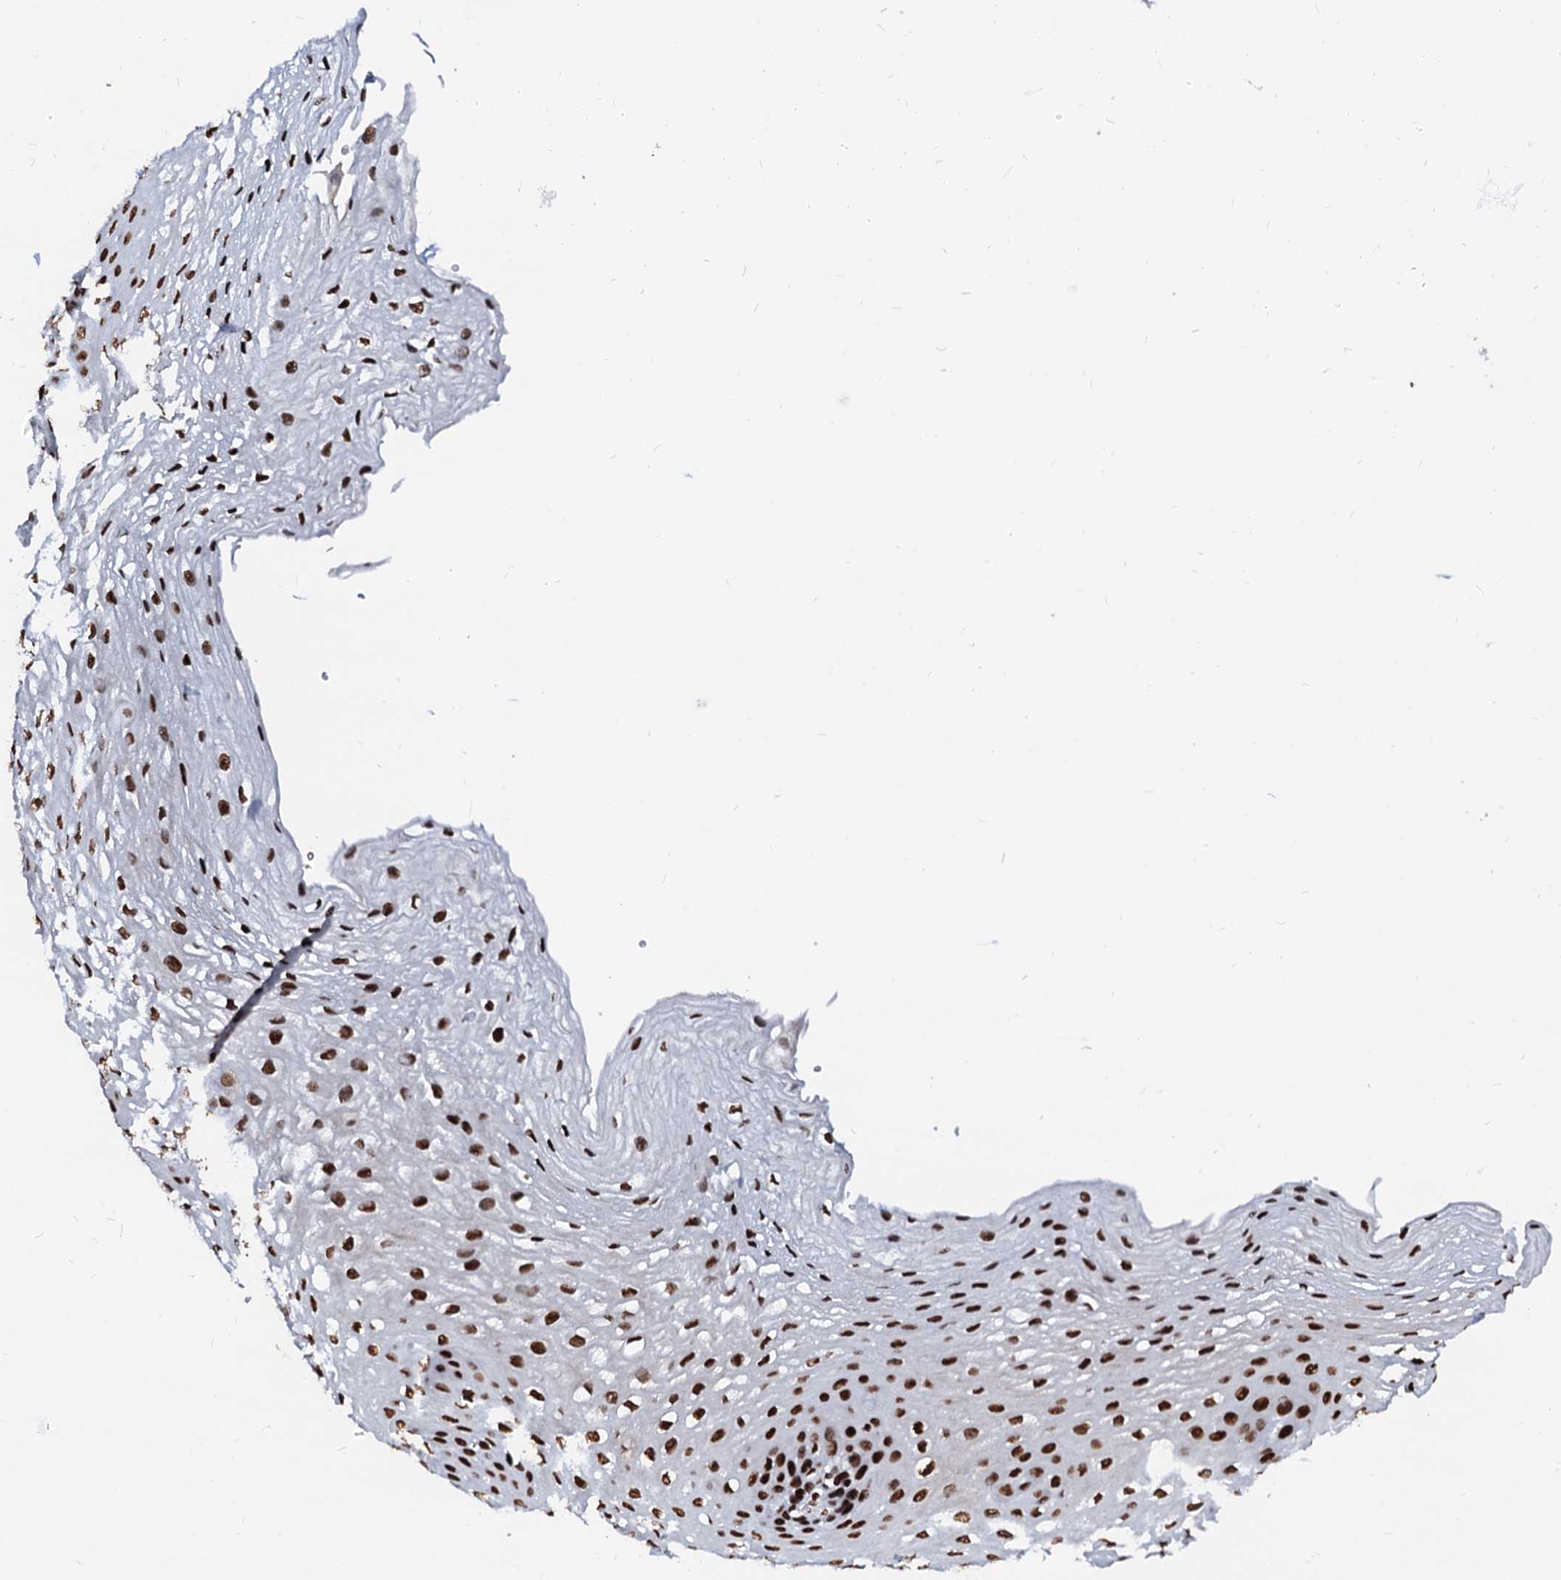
{"staining": {"intensity": "strong", "quantity": ">75%", "location": "nuclear"}, "tissue": "esophagus", "cell_type": "Squamous epithelial cells", "image_type": "normal", "snomed": [{"axis": "morphology", "description": "Normal tissue, NOS"}, {"axis": "topography", "description": "Esophagus"}], "caption": "DAB (3,3'-diaminobenzidine) immunohistochemical staining of benign human esophagus demonstrates strong nuclear protein positivity in approximately >75% of squamous epithelial cells.", "gene": "RALY", "patient": {"sex": "female", "age": 66}}